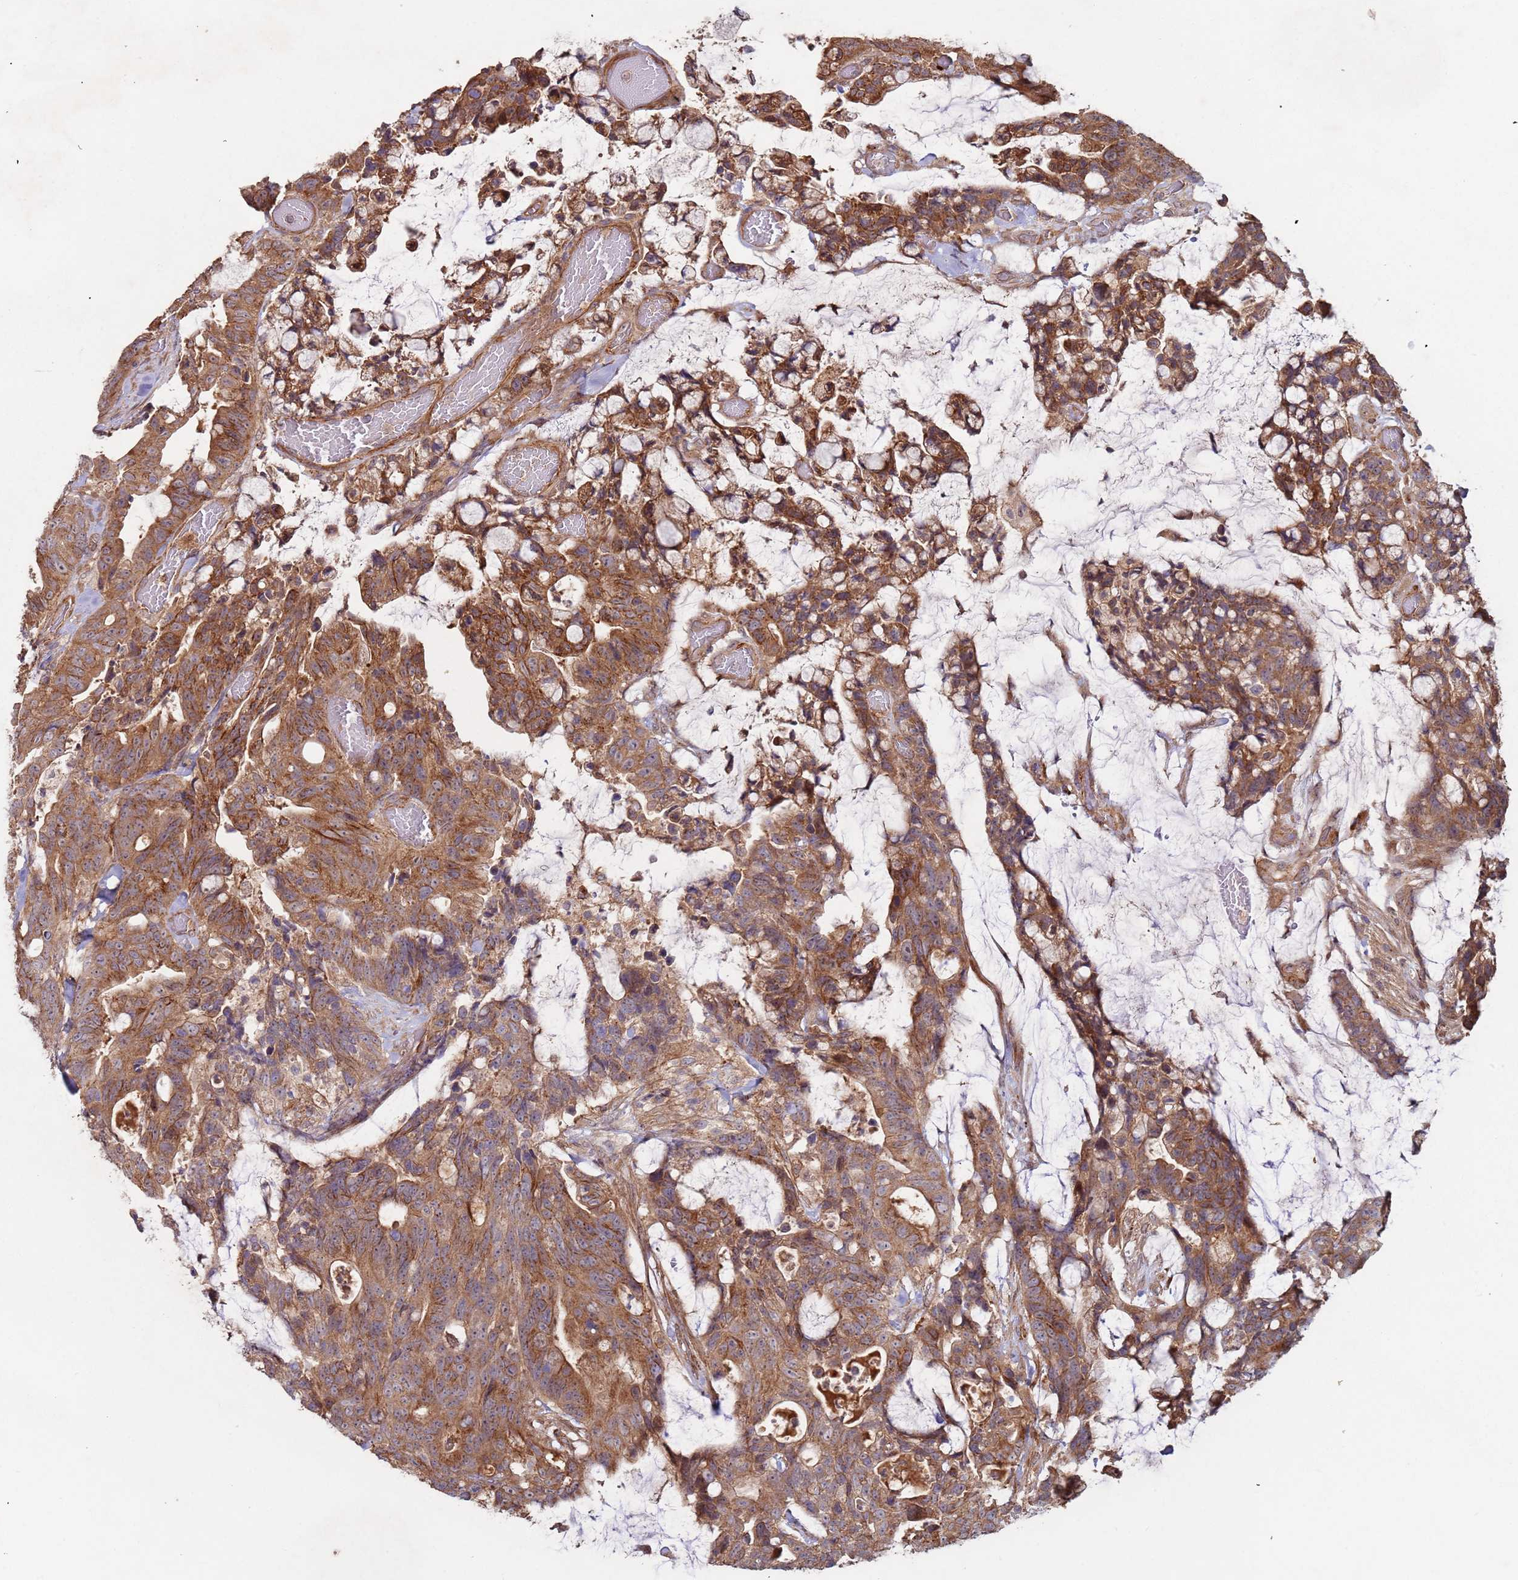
{"staining": {"intensity": "moderate", "quantity": ">75%", "location": "cytoplasmic/membranous"}, "tissue": "colorectal cancer", "cell_type": "Tumor cells", "image_type": "cancer", "snomed": [{"axis": "morphology", "description": "Adenocarcinoma, NOS"}, {"axis": "topography", "description": "Colon"}], "caption": "A brown stain labels moderate cytoplasmic/membranous expression of a protein in human adenocarcinoma (colorectal) tumor cells.", "gene": "KANSL1L", "patient": {"sex": "female", "age": 82}}